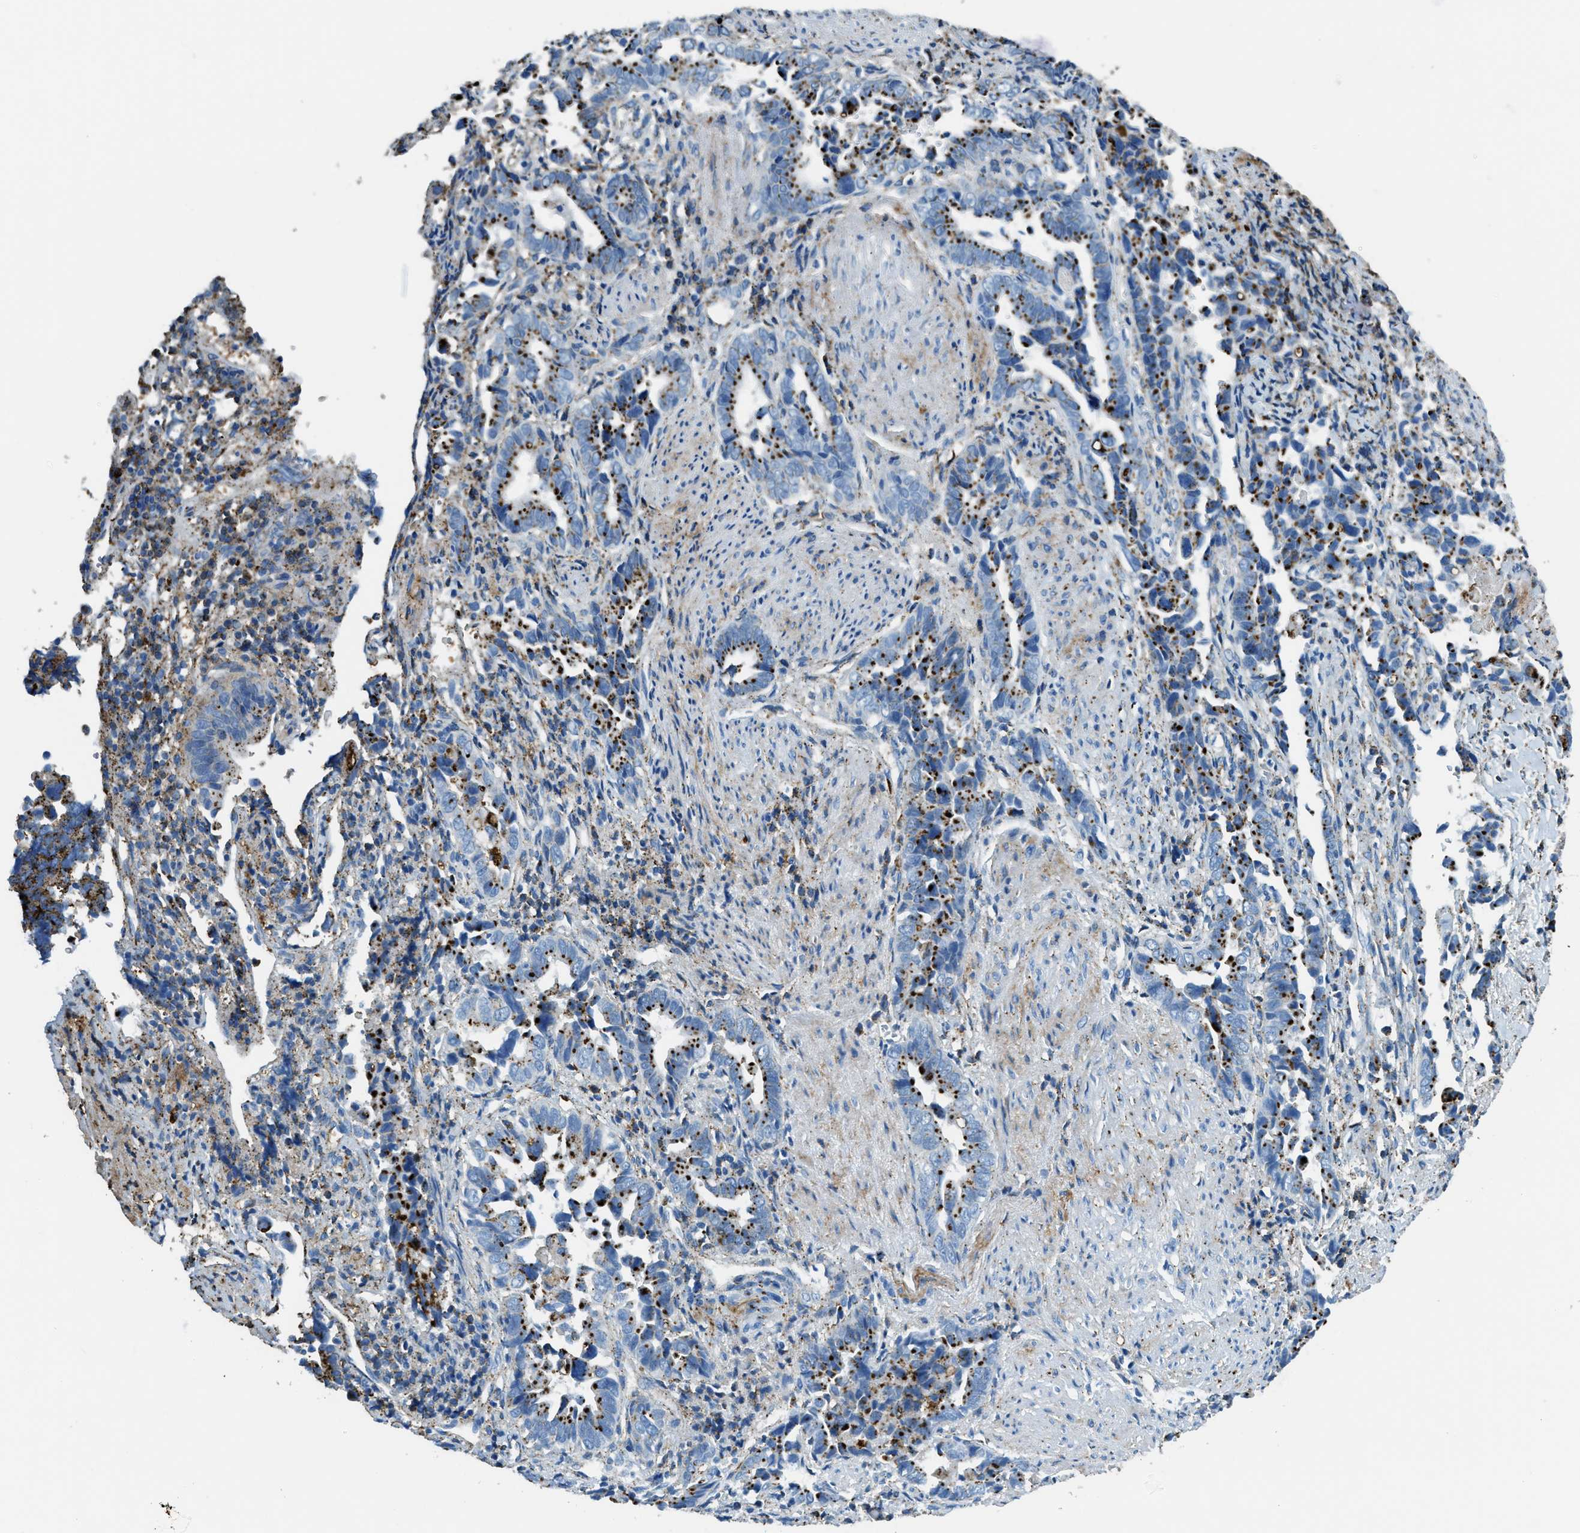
{"staining": {"intensity": "strong", "quantity": ">75%", "location": "cytoplasmic/membranous"}, "tissue": "liver cancer", "cell_type": "Tumor cells", "image_type": "cancer", "snomed": [{"axis": "morphology", "description": "Cholangiocarcinoma"}, {"axis": "topography", "description": "Liver"}], "caption": "A high amount of strong cytoplasmic/membranous staining is identified in about >75% of tumor cells in liver cancer tissue.", "gene": "SCARB2", "patient": {"sex": "female", "age": 79}}